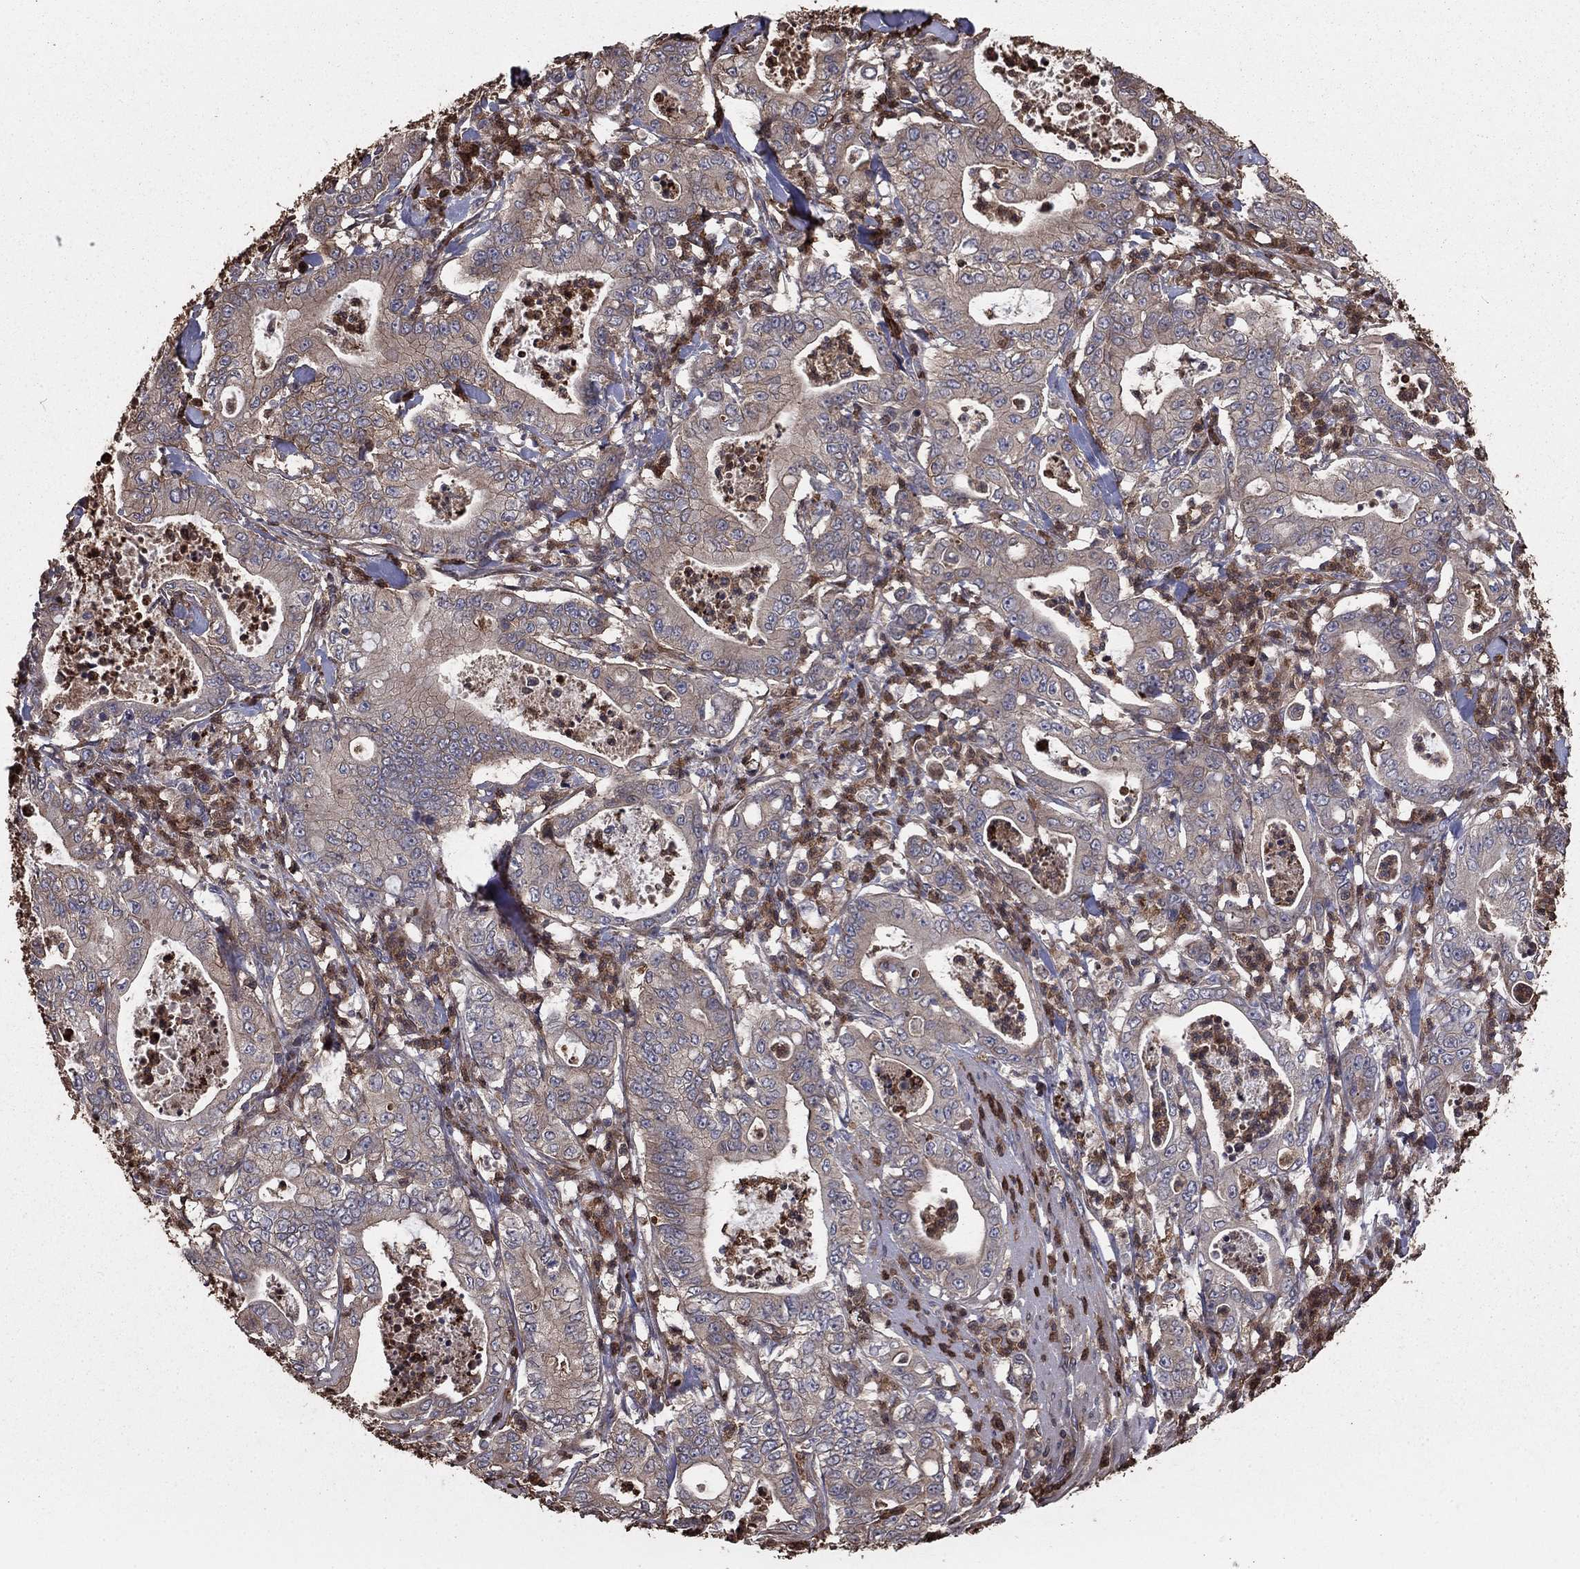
{"staining": {"intensity": "negative", "quantity": "none", "location": "none"}, "tissue": "pancreatic cancer", "cell_type": "Tumor cells", "image_type": "cancer", "snomed": [{"axis": "morphology", "description": "Adenocarcinoma, NOS"}, {"axis": "topography", "description": "Pancreas"}], "caption": "Pancreatic adenocarcinoma was stained to show a protein in brown. There is no significant expression in tumor cells.", "gene": "GYG1", "patient": {"sex": "male", "age": 71}}